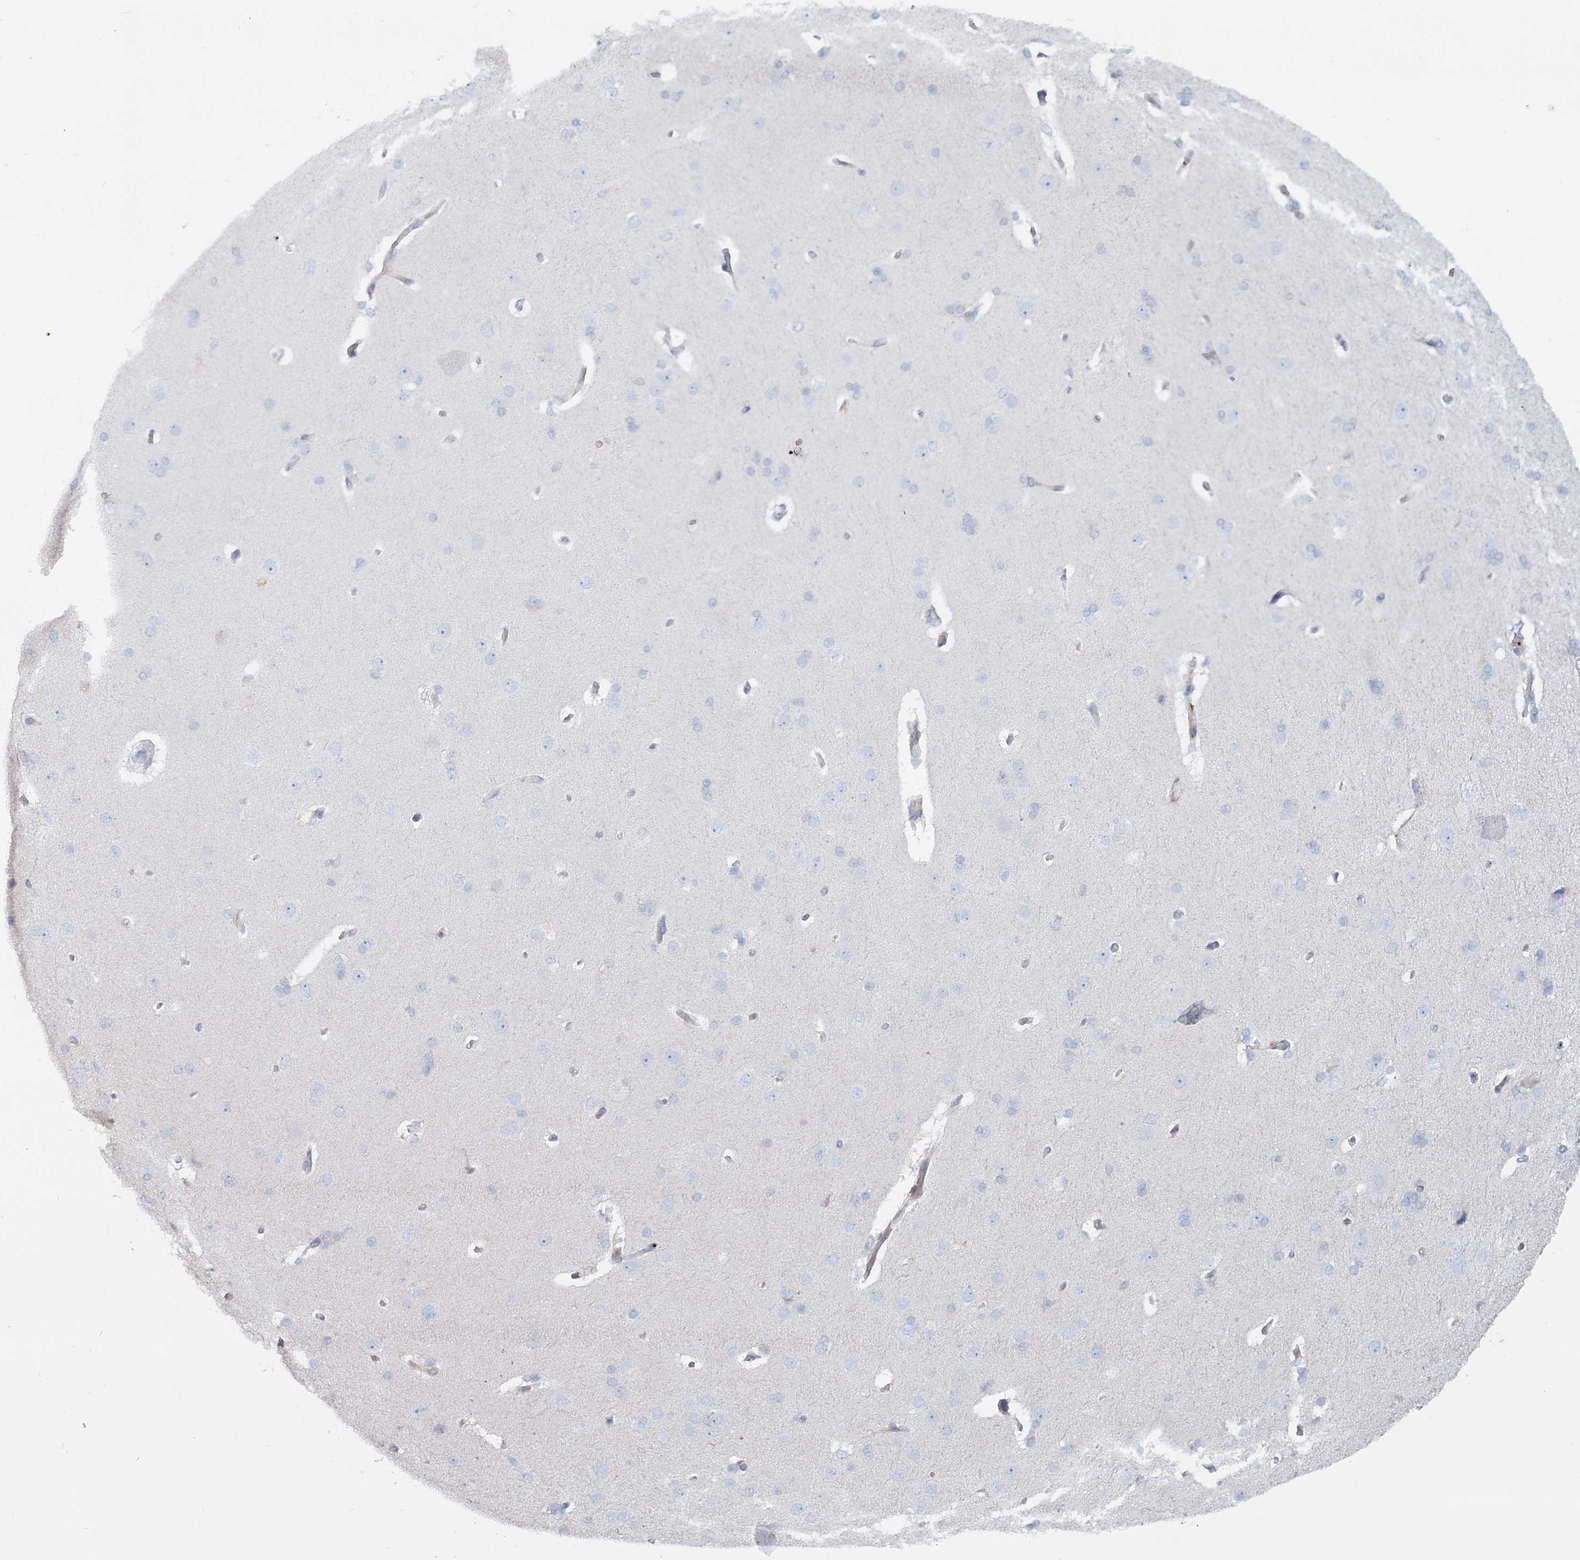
{"staining": {"intensity": "weak", "quantity": ">75%", "location": "cytoplasmic/membranous"}, "tissue": "cerebral cortex", "cell_type": "Endothelial cells", "image_type": "normal", "snomed": [{"axis": "morphology", "description": "Normal tissue, NOS"}, {"axis": "topography", "description": "Cerebral cortex"}], "caption": "Unremarkable cerebral cortex reveals weak cytoplasmic/membranous positivity in about >75% of endothelial cells, visualized by immunohistochemistry. (IHC, brightfield microscopy, high magnification).", "gene": "CUEDC2", "patient": {"sex": "male", "age": 62}}